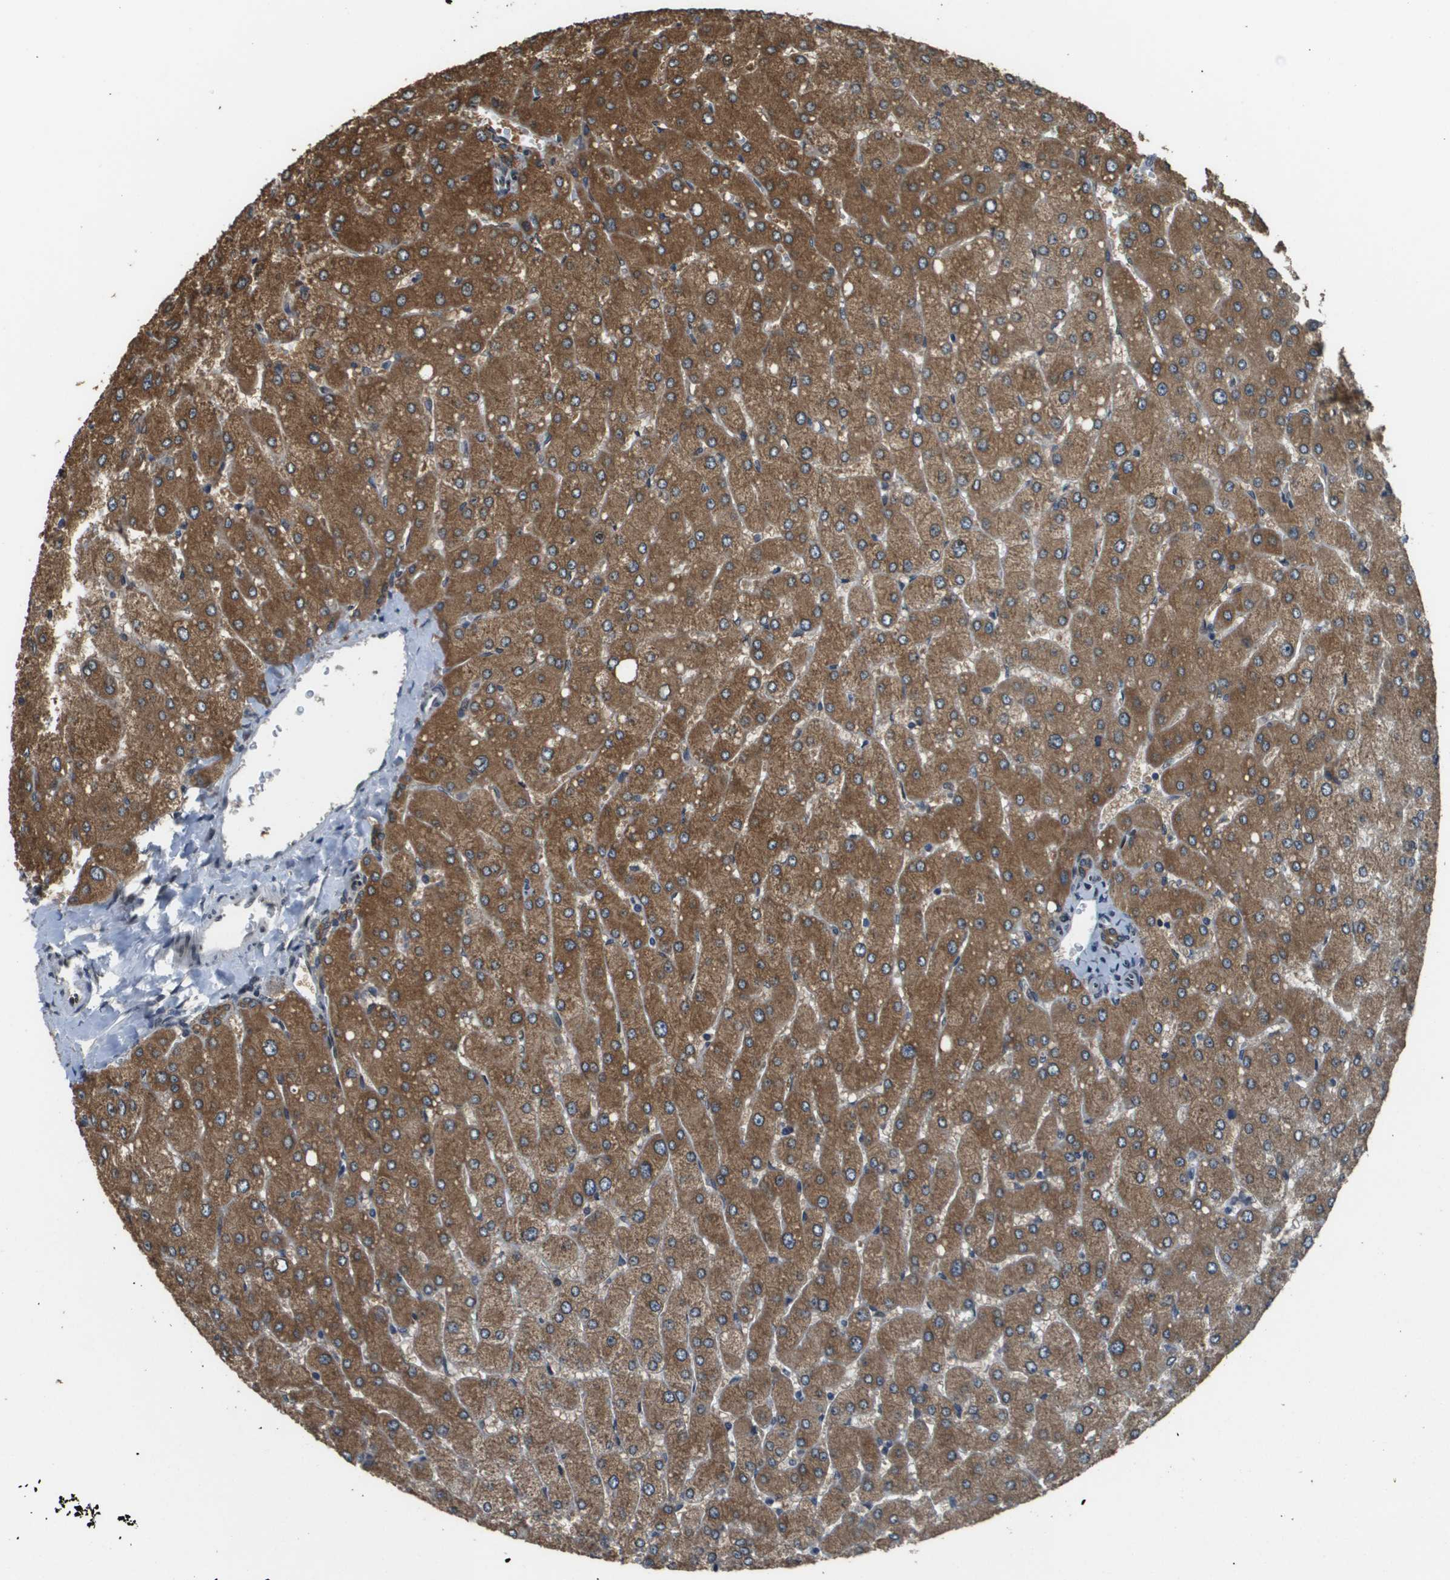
{"staining": {"intensity": "moderate", "quantity": ">75%", "location": "cytoplasmic/membranous"}, "tissue": "liver", "cell_type": "Cholangiocytes", "image_type": "normal", "snomed": [{"axis": "morphology", "description": "Normal tissue, NOS"}, {"axis": "topography", "description": "Liver"}], "caption": "Protein staining by immunohistochemistry (IHC) shows moderate cytoplasmic/membranous positivity in about >75% of cholangiocytes in benign liver. Using DAB (brown) and hematoxylin (blue) stains, captured at high magnification using brightfield microscopy.", "gene": "FANCC", "patient": {"sex": "male", "age": 55}}